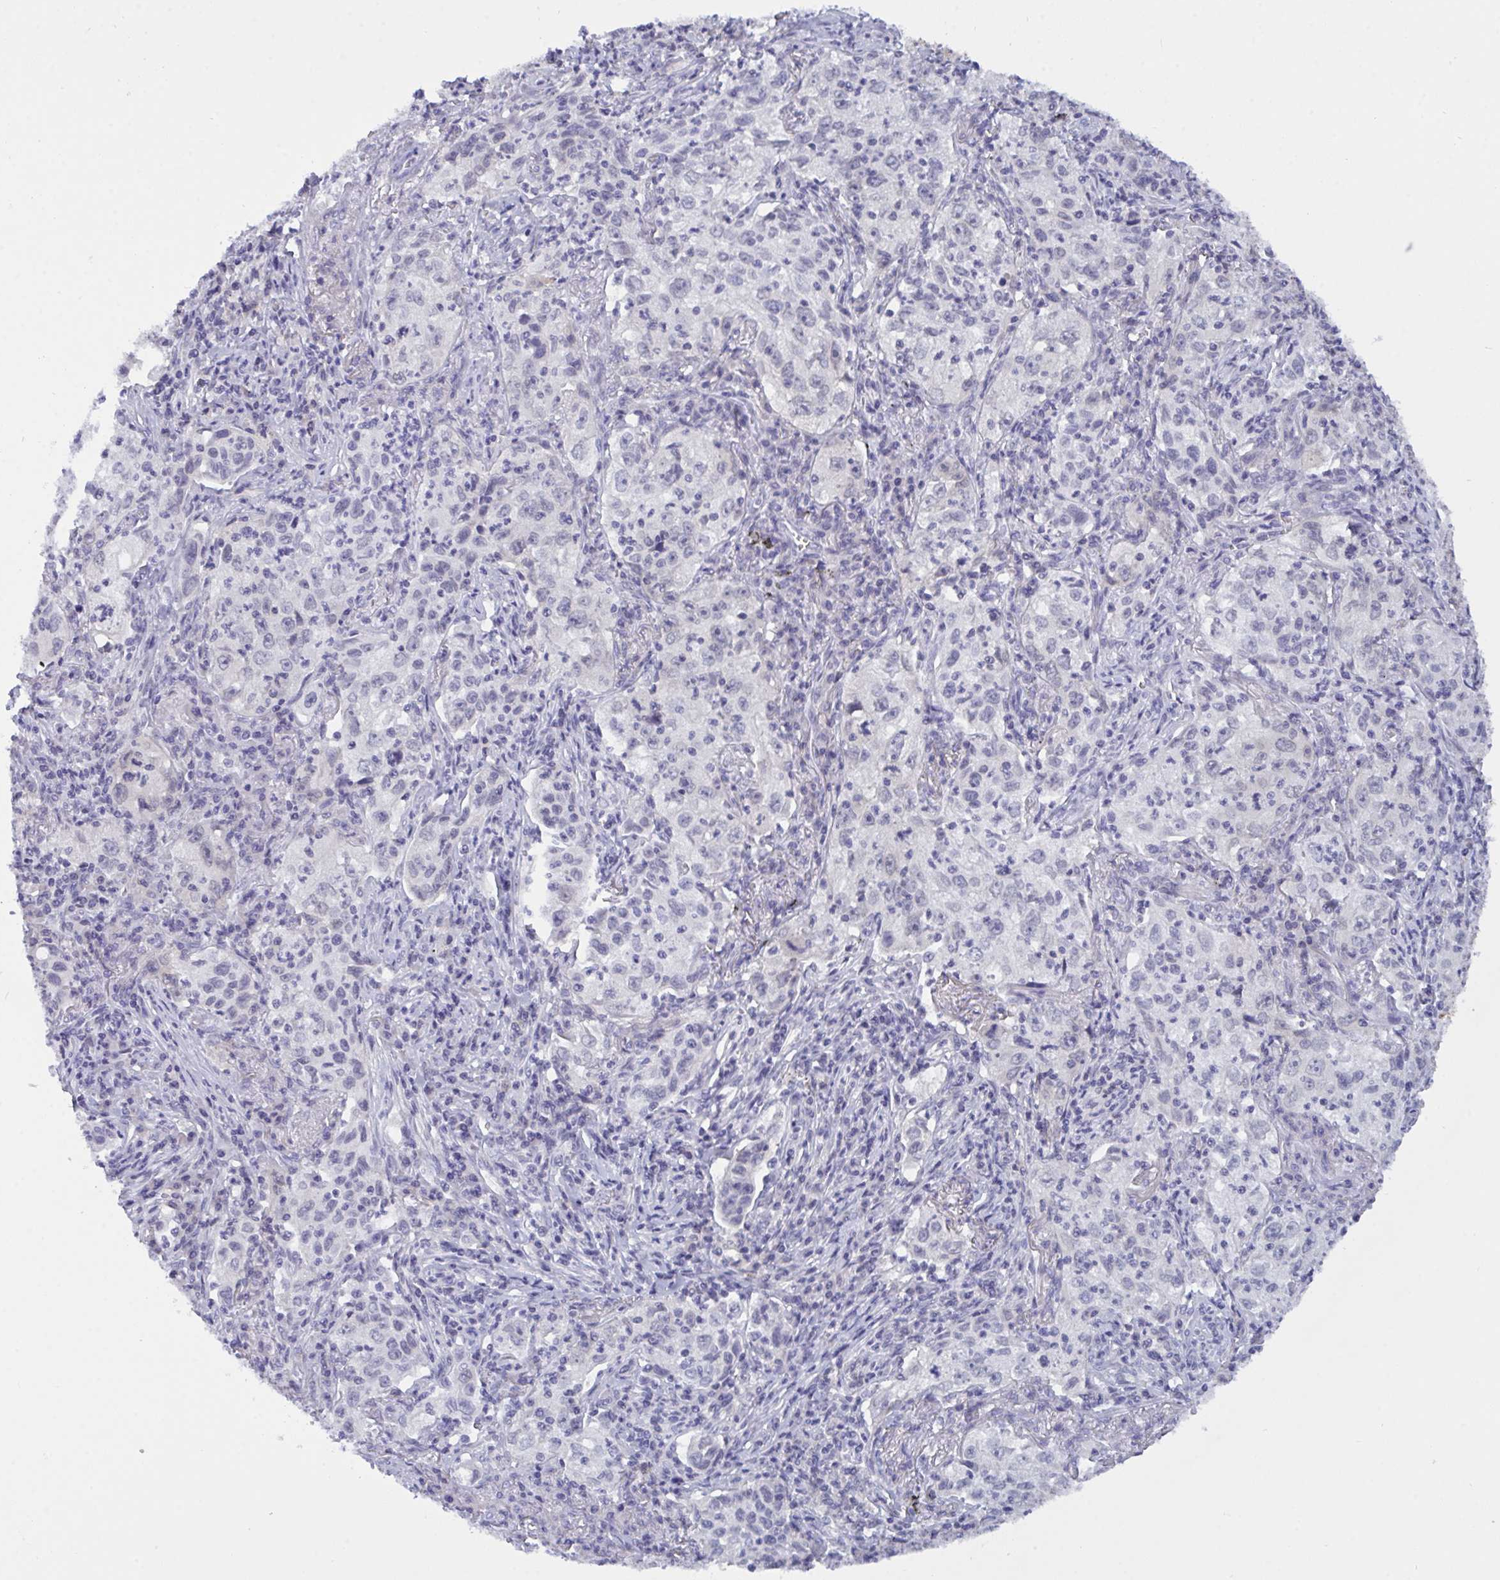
{"staining": {"intensity": "negative", "quantity": "none", "location": "none"}, "tissue": "lung cancer", "cell_type": "Tumor cells", "image_type": "cancer", "snomed": [{"axis": "morphology", "description": "Squamous cell carcinoma, NOS"}, {"axis": "topography", "description": "Lung"}], "caption": "High magnification brightfield microscopy of squamous cell carcinoma (lung) stained with DAB (brown) and counterstained with hematoxylin (blue): tumor cells show no significant positivity. Brightfield microscopy of immunohistochemistry stained with DAB (brown) and hematoxylin (blue), captured at high magnification.", "gene": "SERPINB13", "patient": {"sex": "male", "age": 71}}